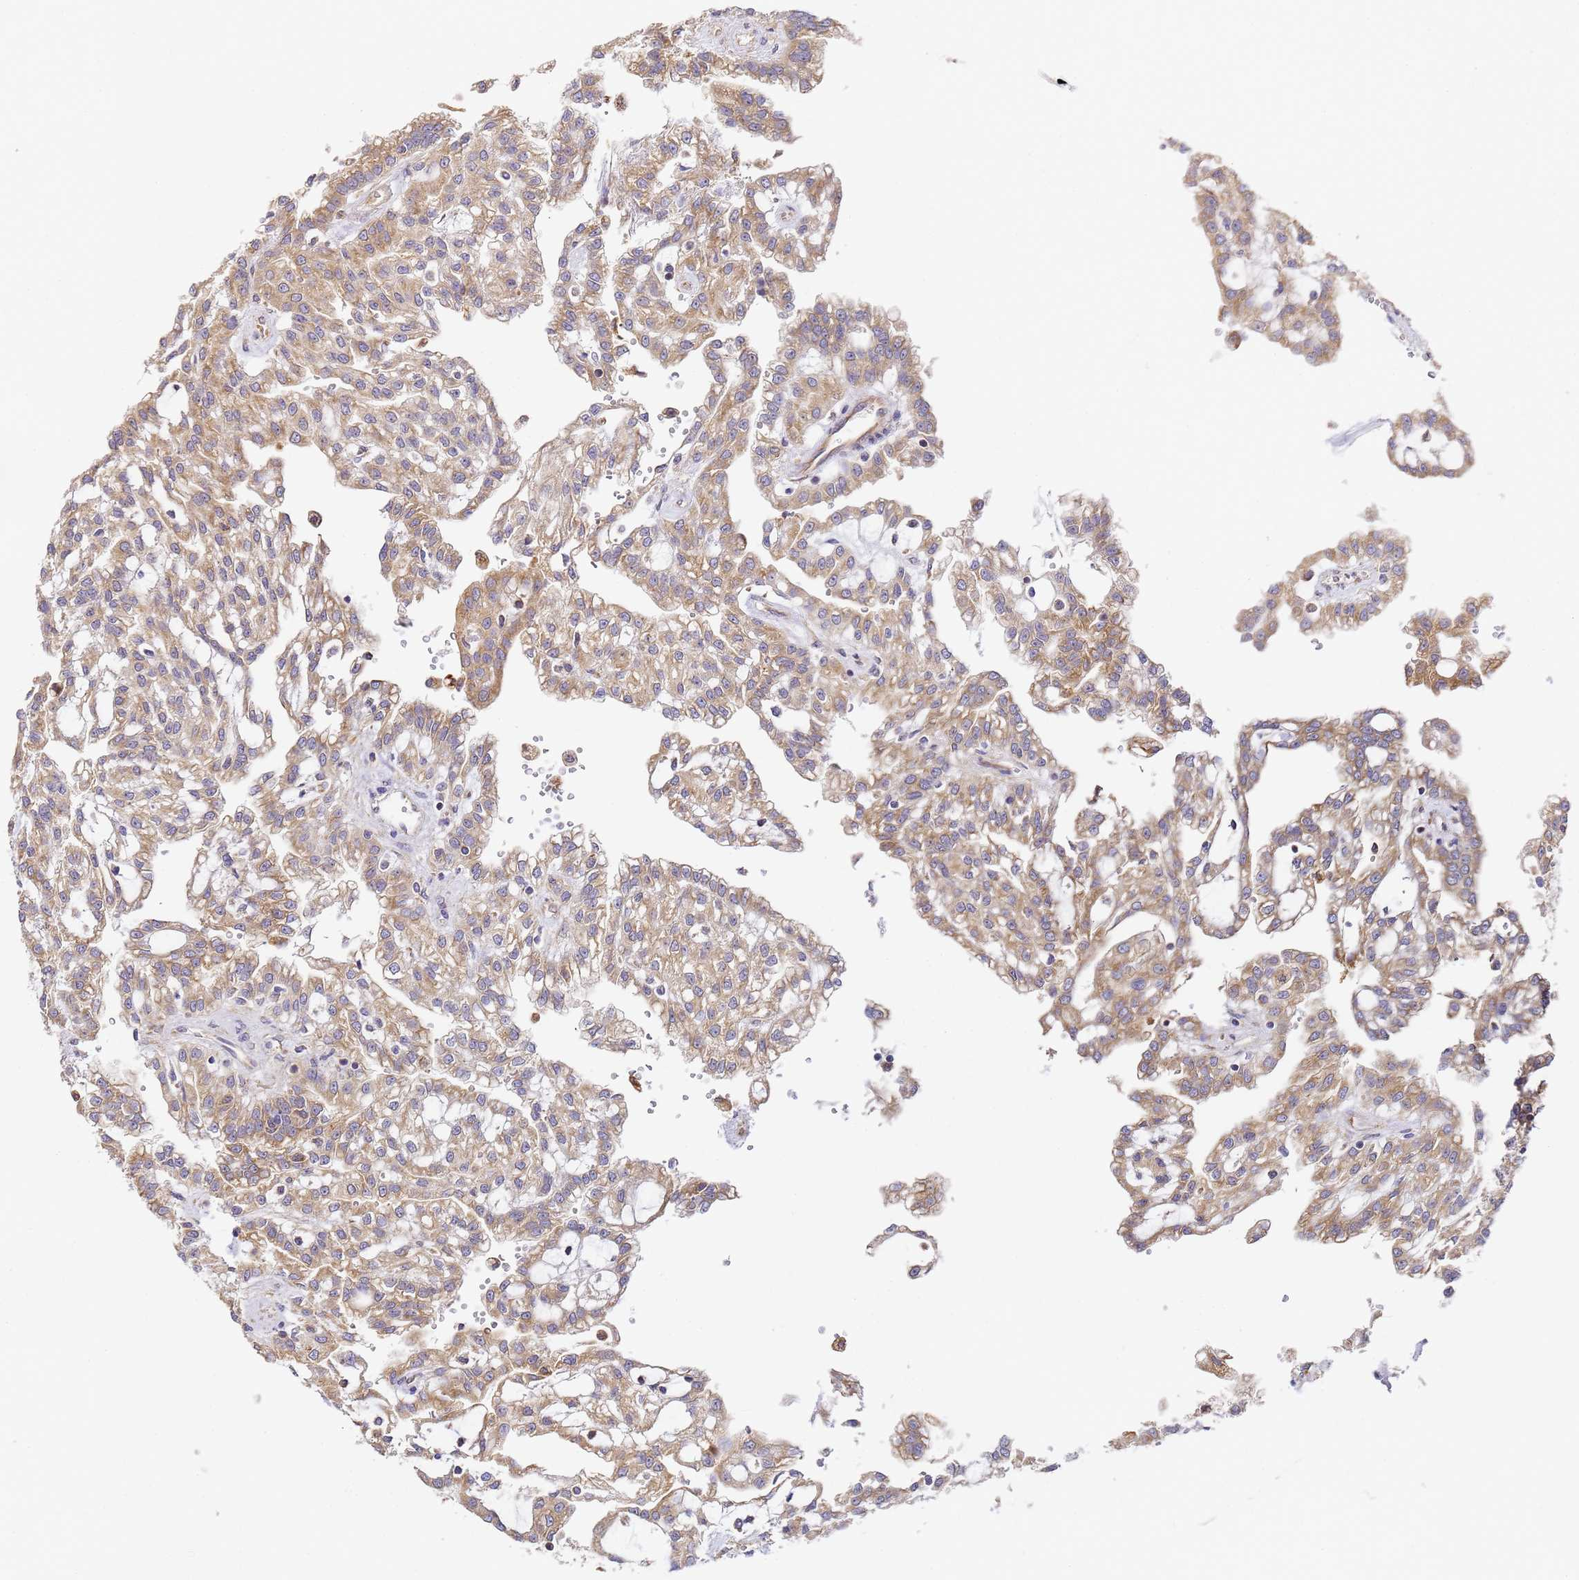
{"staining": {"intensity": "moderate", "quantity": ">75%", "location": "cytoplasmic/membranous"}, "tissue": "renal cancer", "cell_type": "Tumor cells", "image_type": "cancer", "snomed": [{"axis": "morphology", "description": "Adenocarcinoma, NOS"}, {"axis": "topography", "description": "Kidney"}], "caption": "There is medium levels of moderate cytoplasmic/membranous staining in tumor cells of adenocarcinoma (renal), as demonstrated by immunohistochemical staining (brown color).", "gene": "RPL13A", "patient": {"sex": "male", "age": 63}}